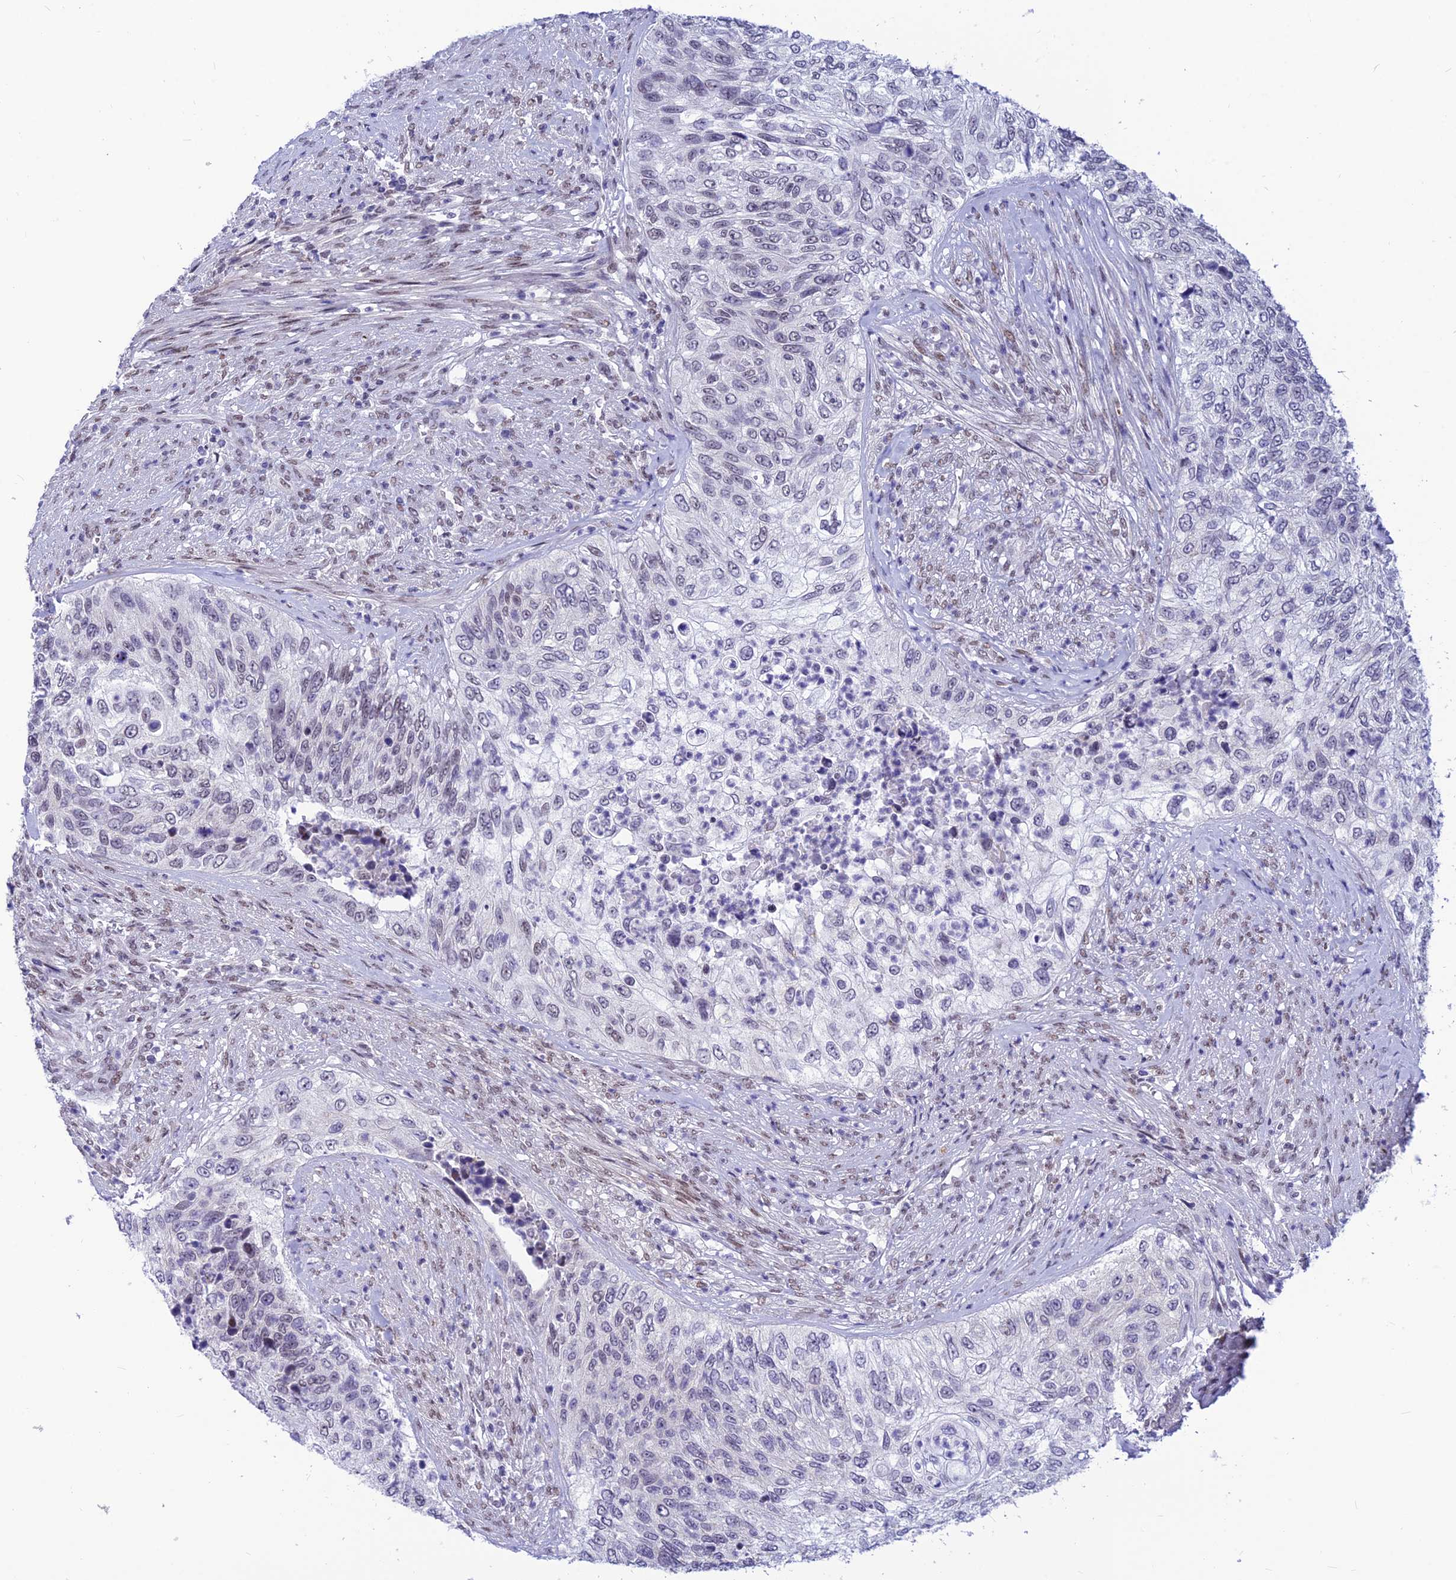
{"staining": {"intensity": "negative", "quantity": "none", "location": "none"}, "tissue": "urothelial cancer", "cell_type": "Tumor cells", "image_type": "cancer", "snomed": [{"axis": "morphology", "description": "Urothelial carcinoma, High grade"}, {"axis": "topography", "description": "Urinary bladder"}], "caption": "Urothelial cancer was stained to show a protein in brown. There is no significant positivity in tumor cells.", "gene": "KCTD13", "patient": {"sex": "female", "age": 60}}